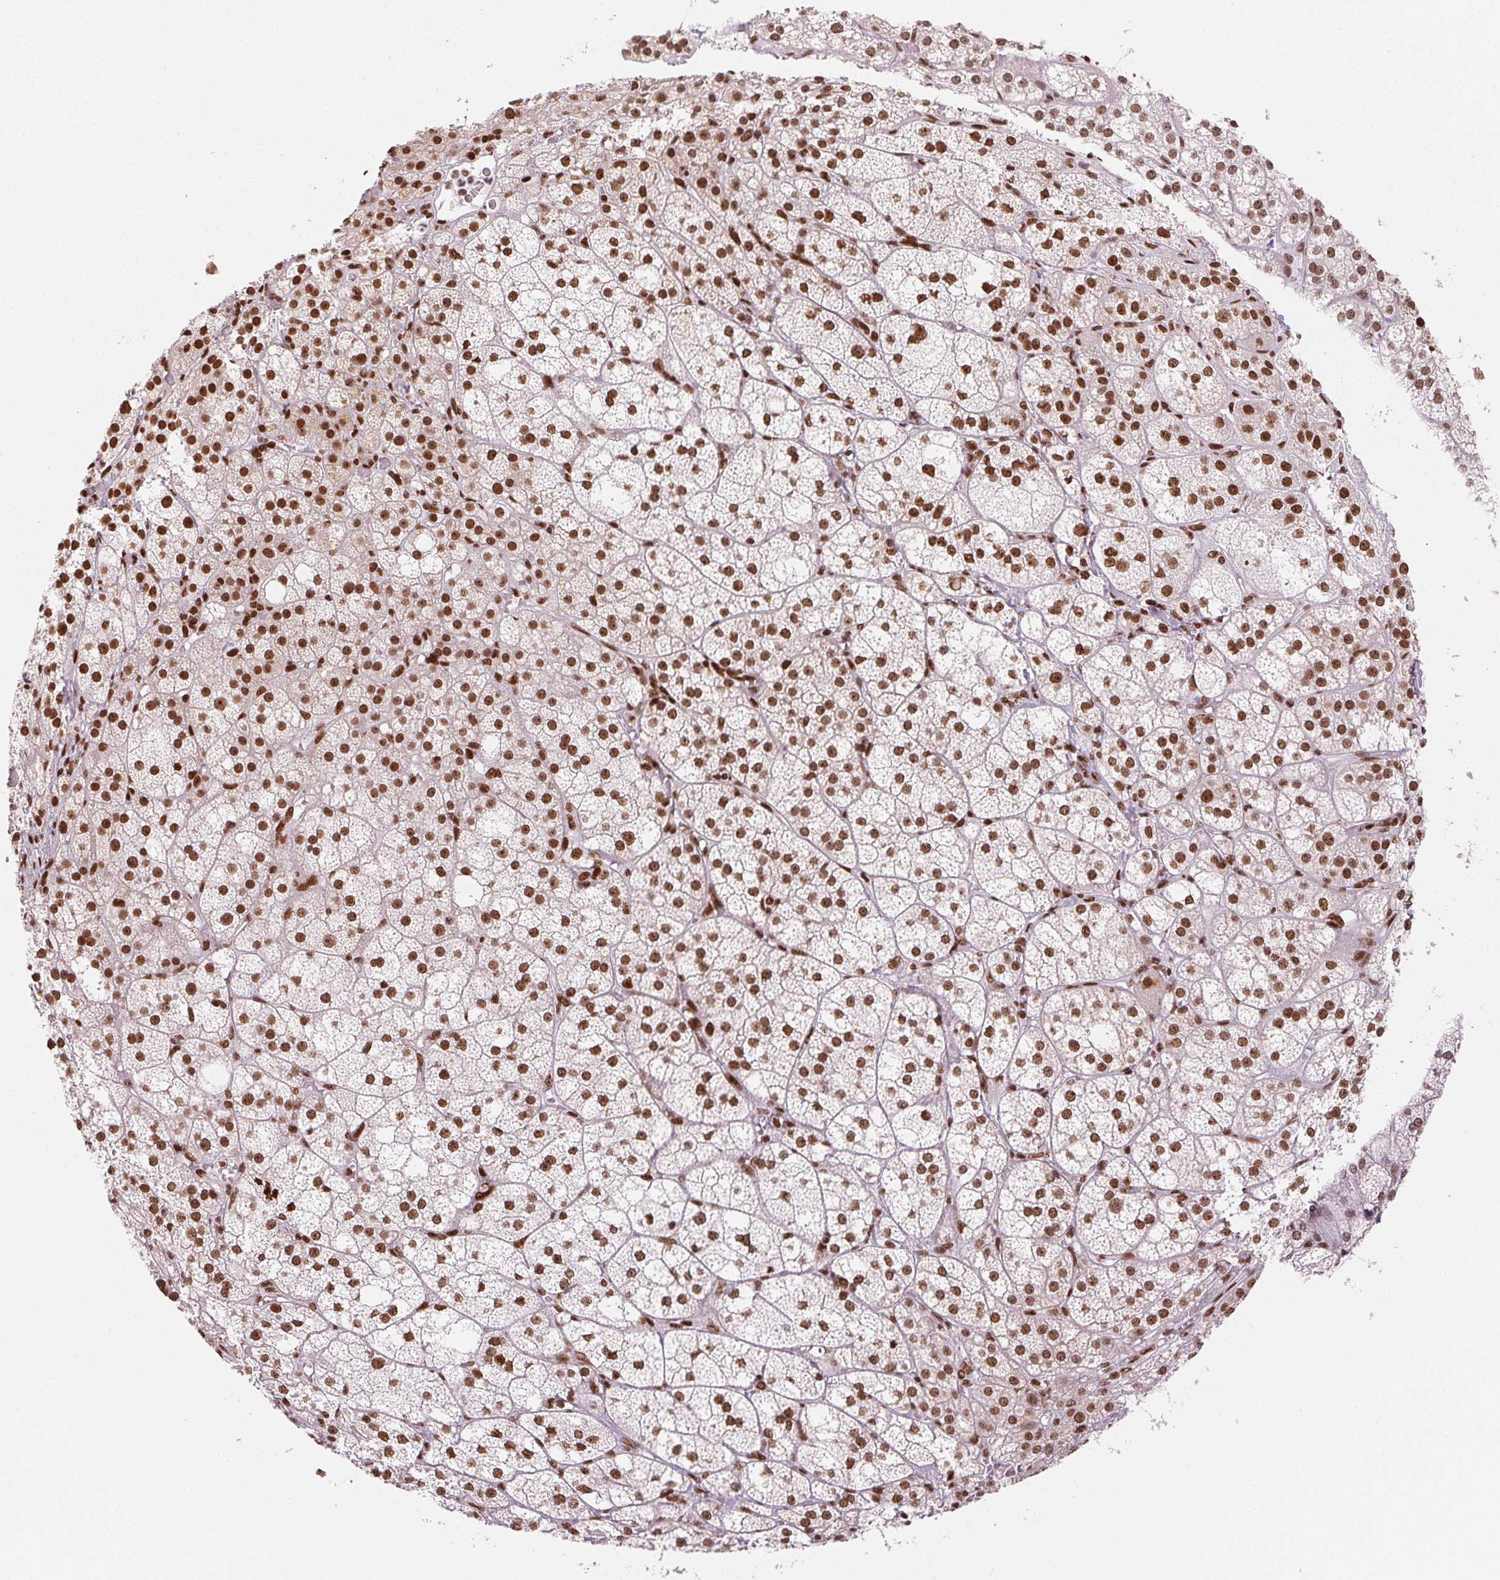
{"staining": {"intensity": "strong", "quantity": ">75%", "location": "nuclear"}, "tissue": "adrenal gland", "cell_type": "Glandular cells", "image_type": "normal", "snomed": [{"axis": "morphology", "description": "Normal tissue, NOS"}, {"axis": "topography", "description": "Adrenal gland"}], "caption": "Immunohistochemistry (IHC) micrograph of unremarkable adrenal gland: human adrenal gland stained using immunohistochemistry (IHC) exhibits high levels of strong protein expression localized specifically in the nuclear of glandular cells, appearing as a nuclear brown color.", "gene": "ZNF80", "patient": {"sex": "female", "age": 60}}